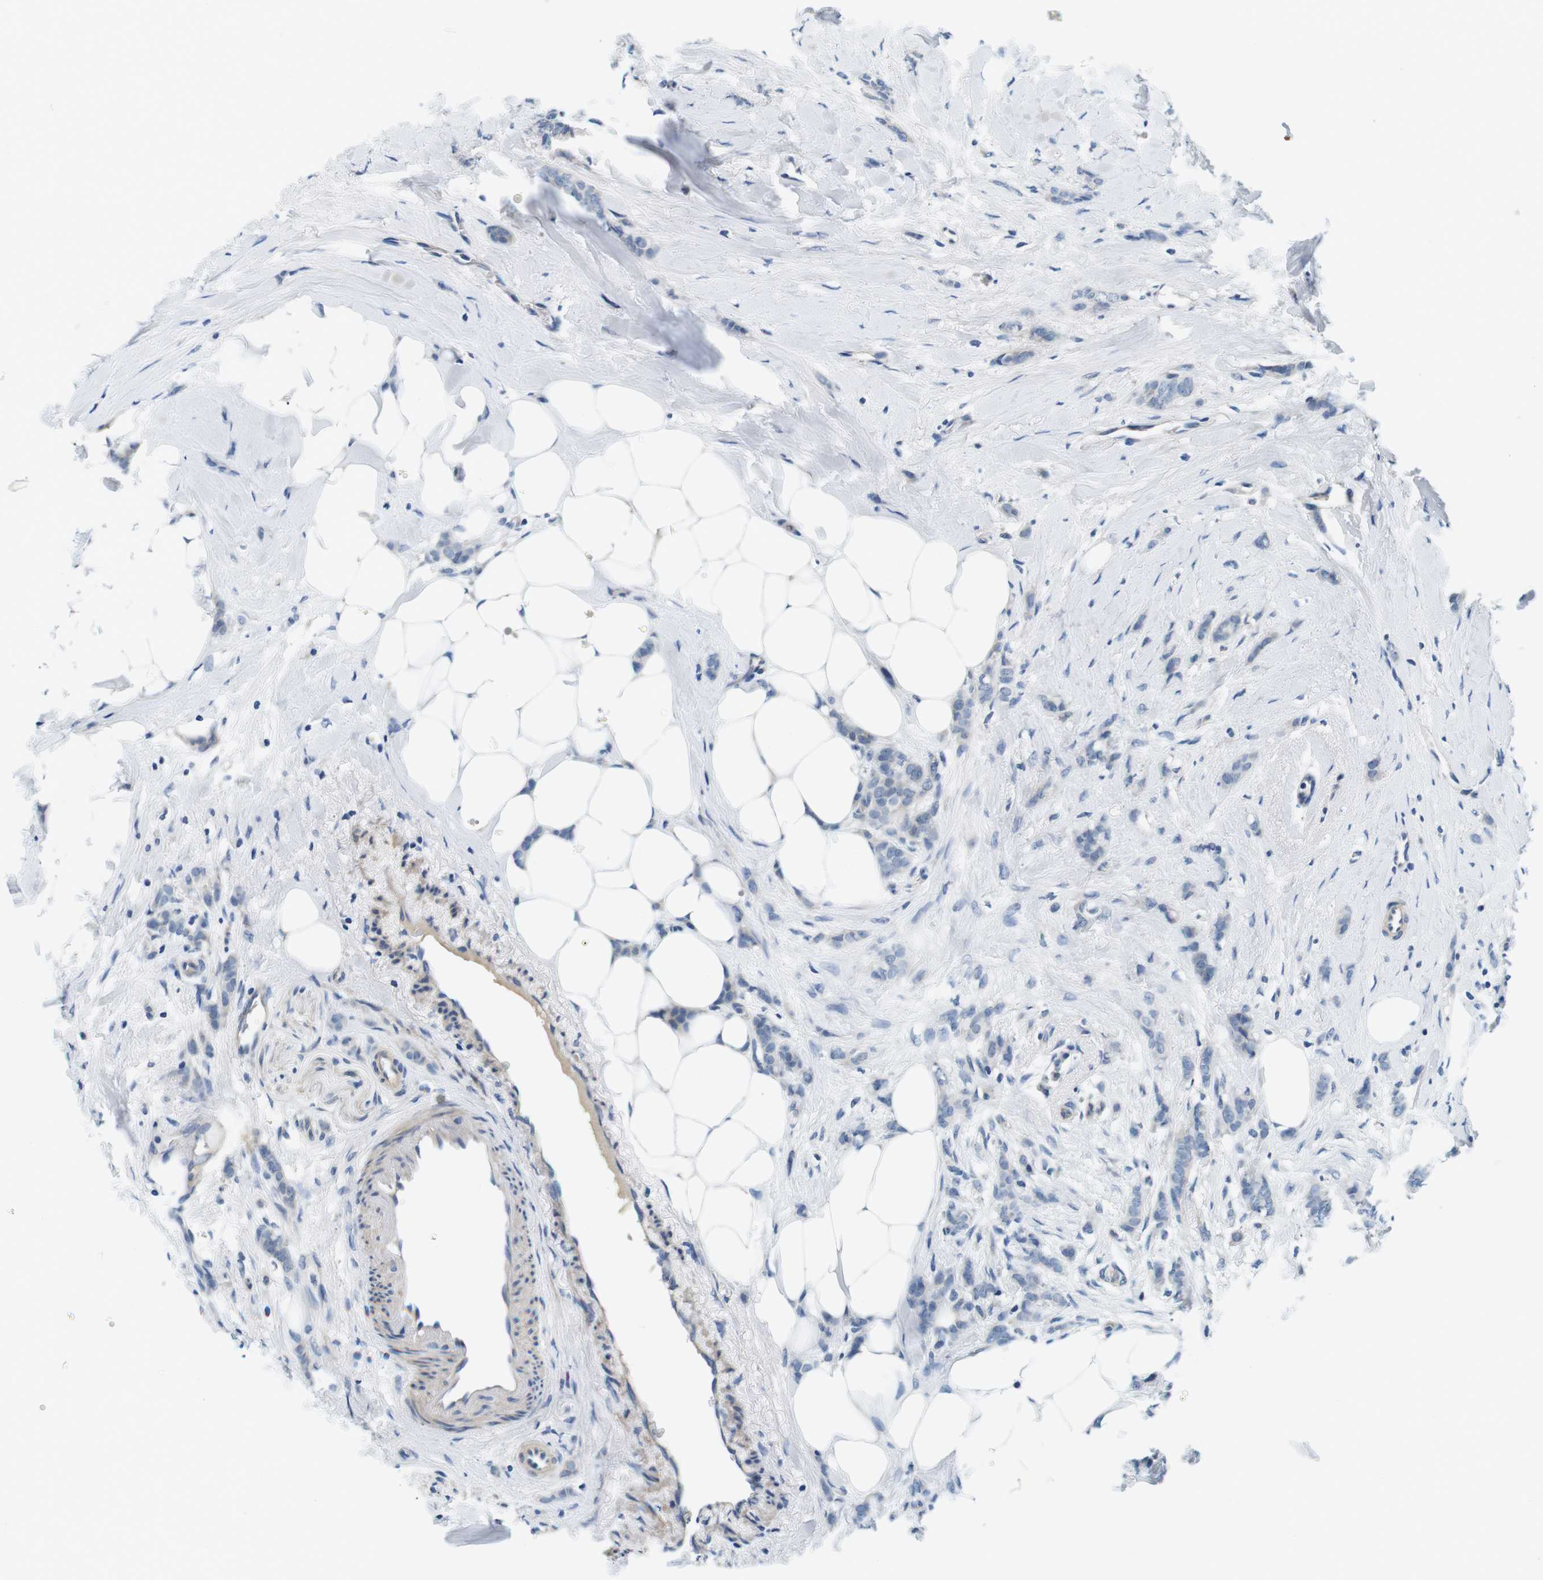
{"staining": {"intensity": "negative", "quantity": "none", "location": "none"}, "tissue": "breast cancer", "cell_type": "Tumor cells", "image_type": "cancer", "snomed": [{"axis": "morphology", "description": "Lobular carcinoma, in situ"}, {"axis": "morphology", "description": "Lobular carcinoma"}, {"axis": "topography", "description": "Breast"}], "caption": "Immunohistochemical staining of breast cancer demonstrates no significant positivity in tumor cells. (DAB (3,3'-diaminobenzidine) IHC with hematoxylin counter stain).", "gene": "DTNA", "patient": {"sex": "female", "age": 41}}